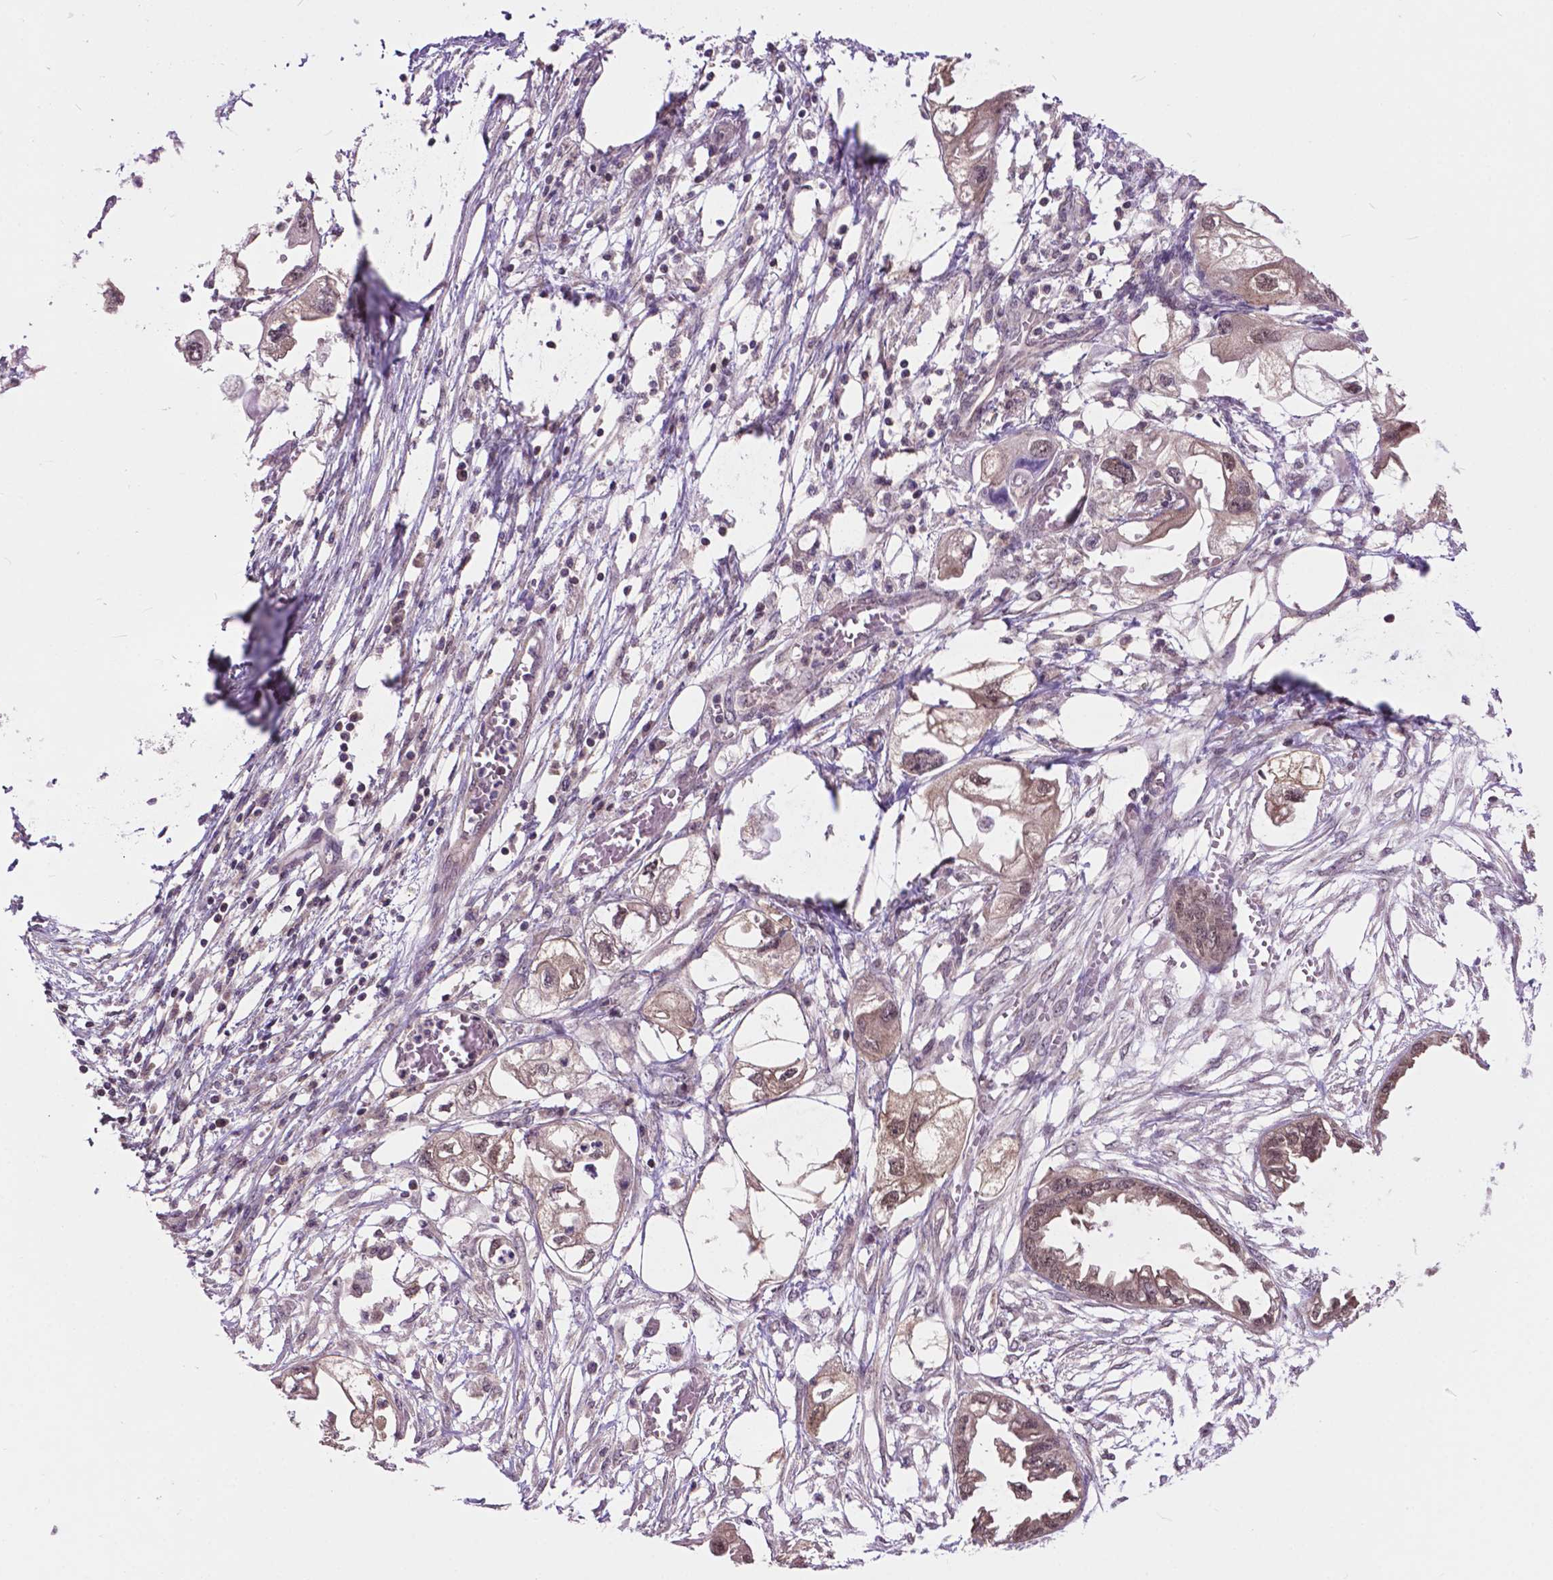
{"staining": {"intensity": "weak", "quantity": "25%-75%", "location": "nuclear"}, "tissue": "endometrial cancer", "cell_type": "Tumor cells", "image_type": "cancer", "snomed": [{"axis": "morphology", "description": "Adenocarcinoma, NOS"}, {"axis": "morphology", "description": "Adenocarcinoma, metastatic, NOS"}, {"axis": "topography", "description": "Adipose tissue"}, {"axis": "topography", "description": "Endometrium"}], "caption": "A low amount of weak nuclear positivity is identified in about 25%-75% of tumor cells in endometrial cancer (metastatic adenocarcinoma) tissue.", "gene": "OTUB1", "patient": {"sex": "female", "age": 67}}